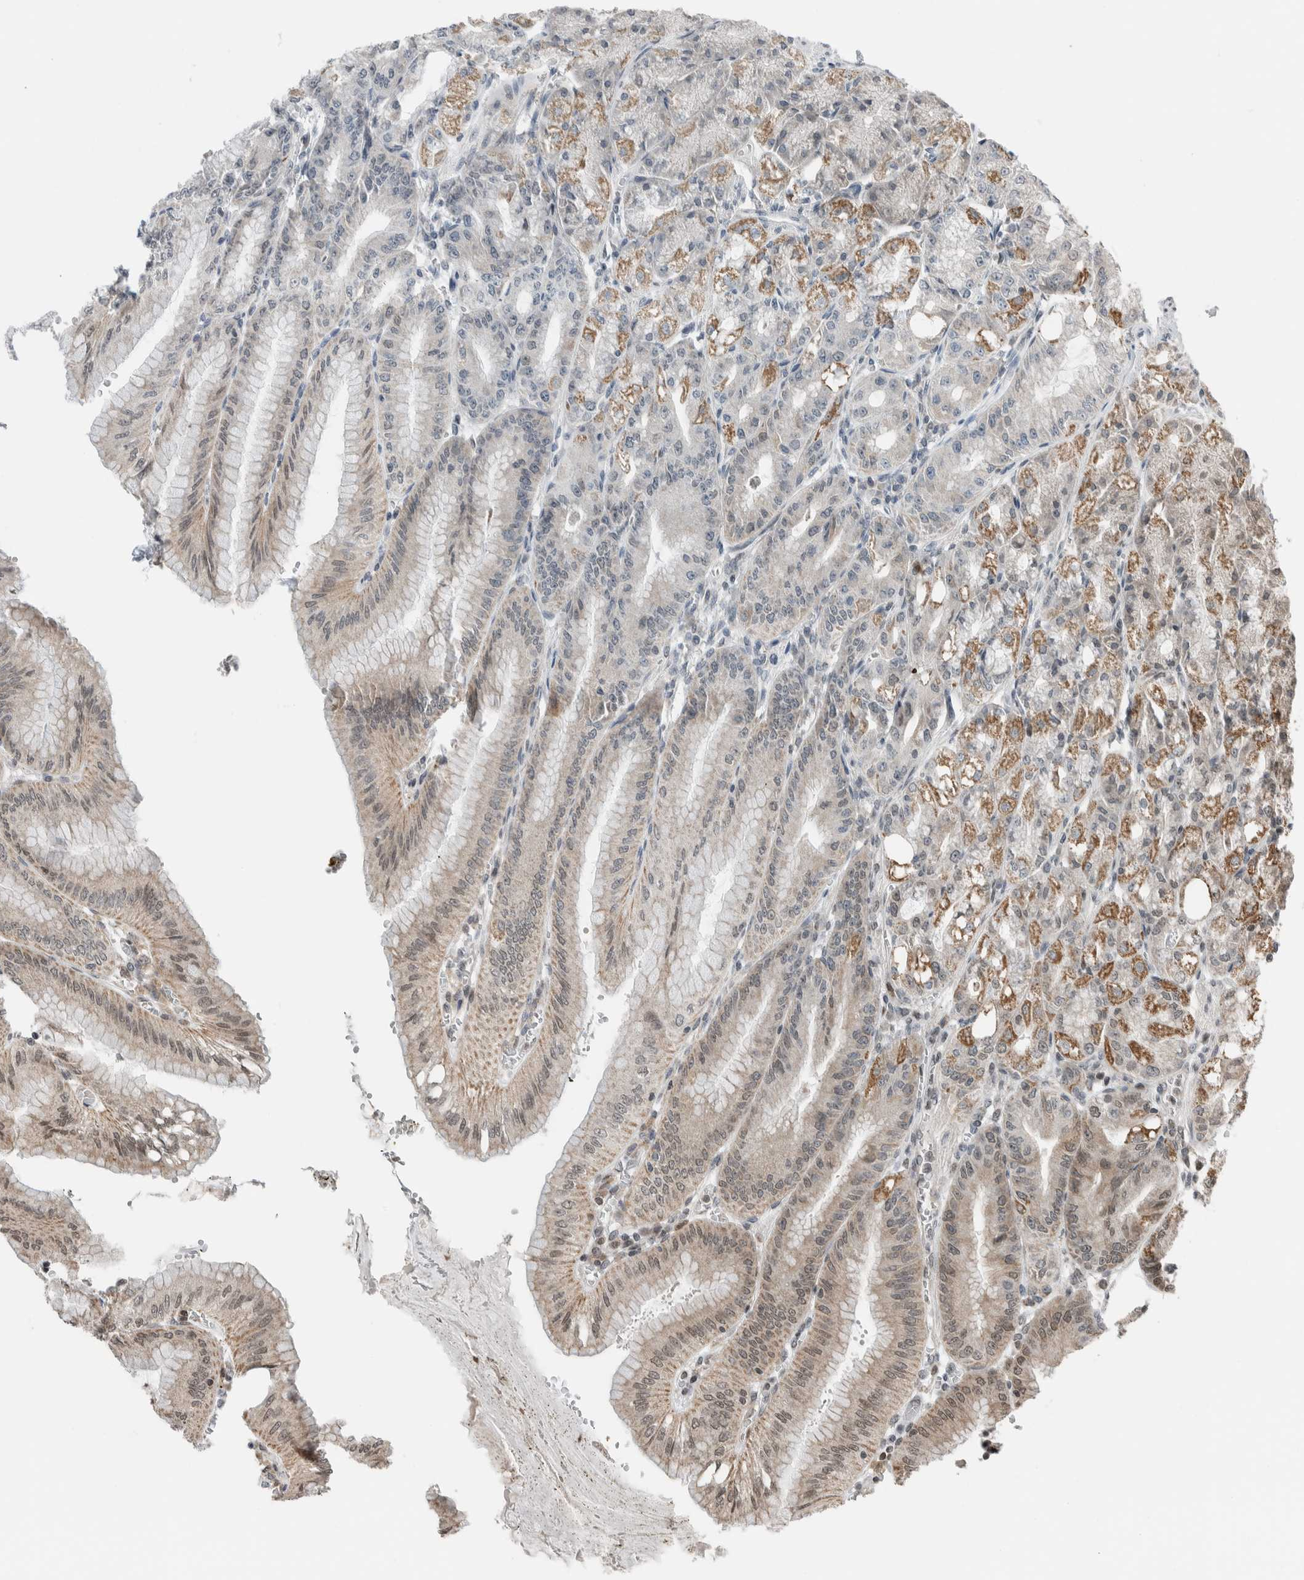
{"staining": {"intensity": "strong", "quantity": "25%-75%", "location": "cytoplasmic/membranous,nuclear"}, "tissue": "stomach", "cell_type": "Glandular cells", "image_type": "normal", "snomed": [{"axis": "morphology", "description": "Normal tissue, NOS"}, {"axis": "topography", "description": "Stomach, lower"}], "caption": "Immunohistochemical staining of benign stomach exhibits high levels of strong cytoplasmic/membranous,nuclear staining in approximately 25%-75% of glandular cells. (Brightfield microscopy of DAB IHC at high magnification).", "gene": "NPLOC4", "patient": {"sex": "male", "age": 71}}